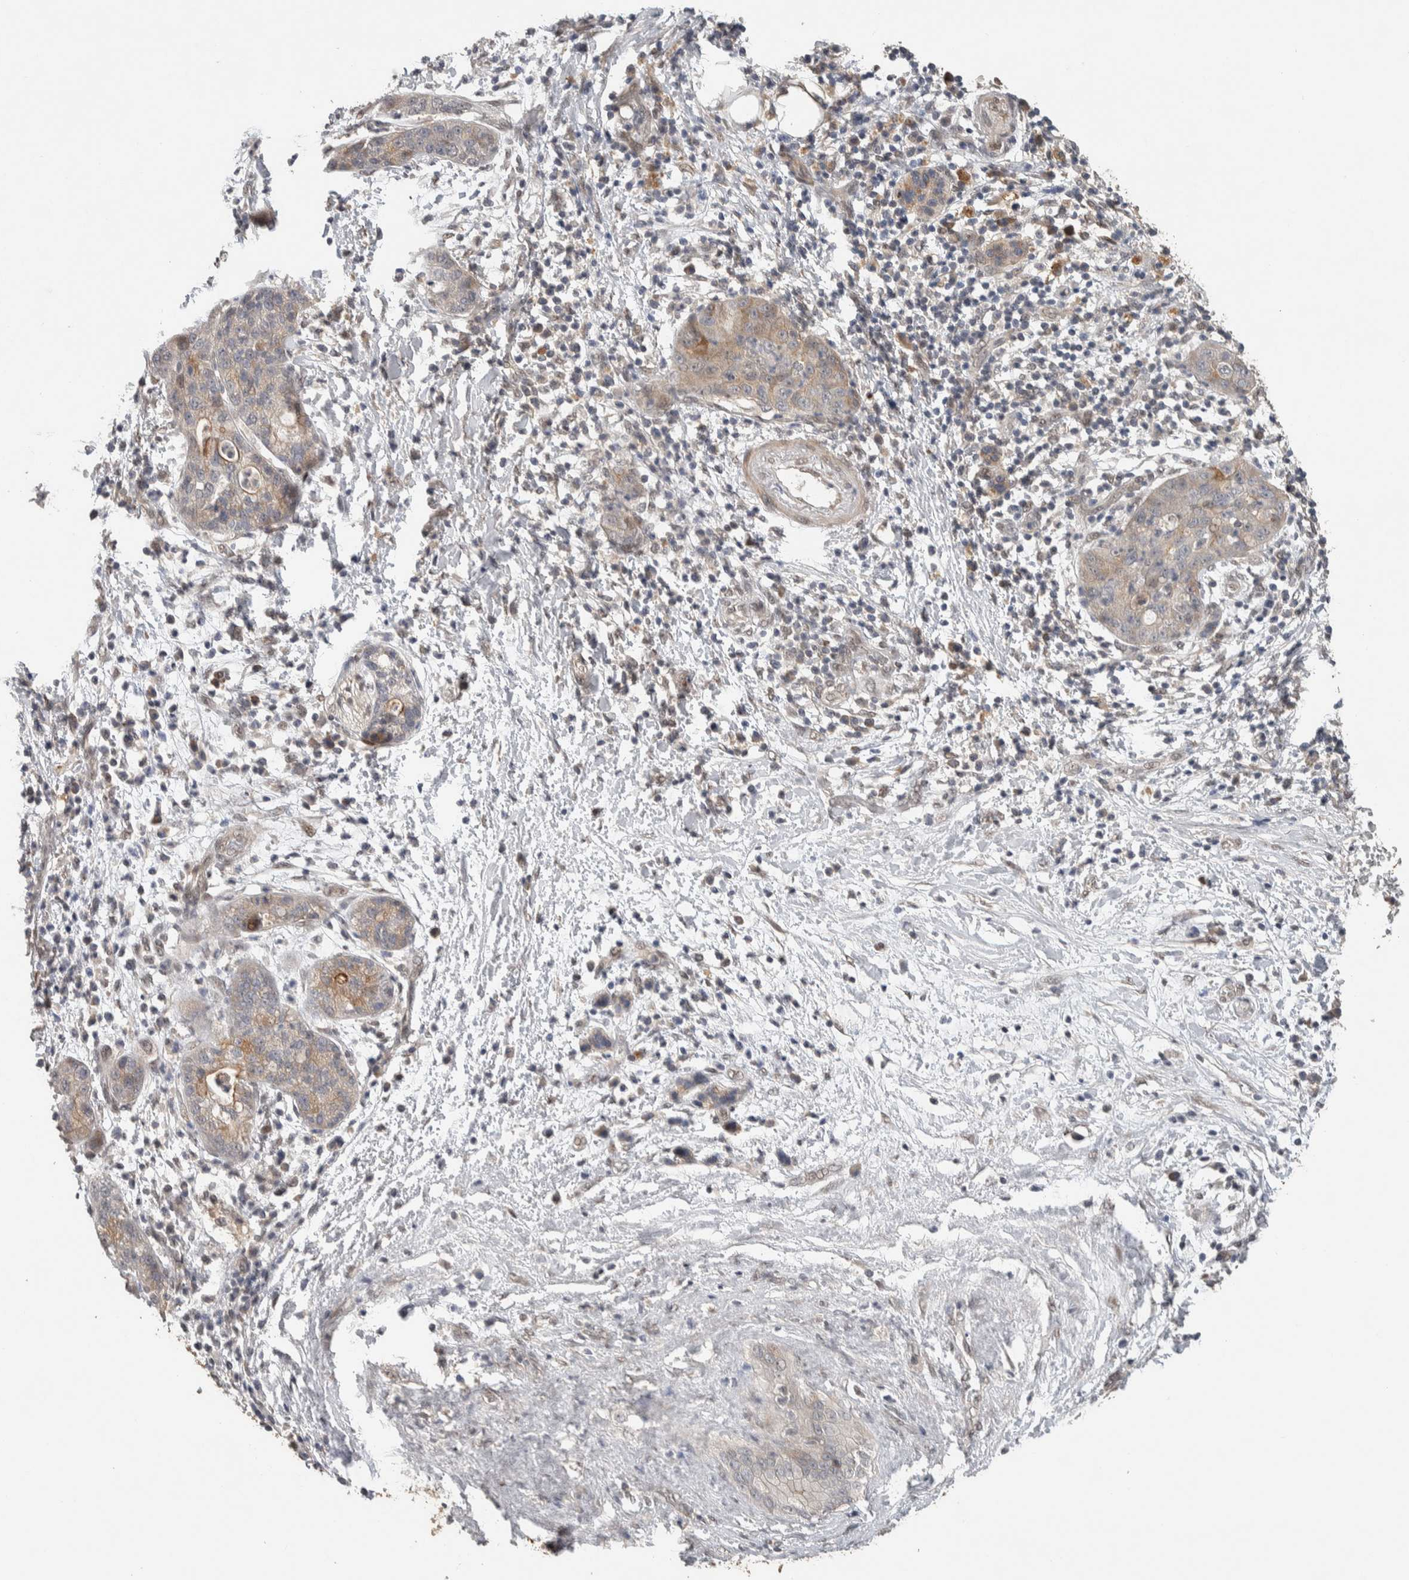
{"staining": {"intensity": "weak", "quantity": "25%-75%", "location": "cytoplasmic/membranous"}, "tissue": "pancreatic cancer", "cell_type": "Tumor cells", "image_type": "cancer", "snomed": [{"axis": "morphology", "description": "Adenocarcinoma, NOS"}, {"axis": "topography", "description": "Pancreas"}], "caption": "A brown stain labels weak cytoplasmic/membranous positivity of a protein in pancreatic cancer (adenocarcinoma) tumor cells.", "gene": "CYSRT1", "patient": {"sex": "female", "age": 78}}